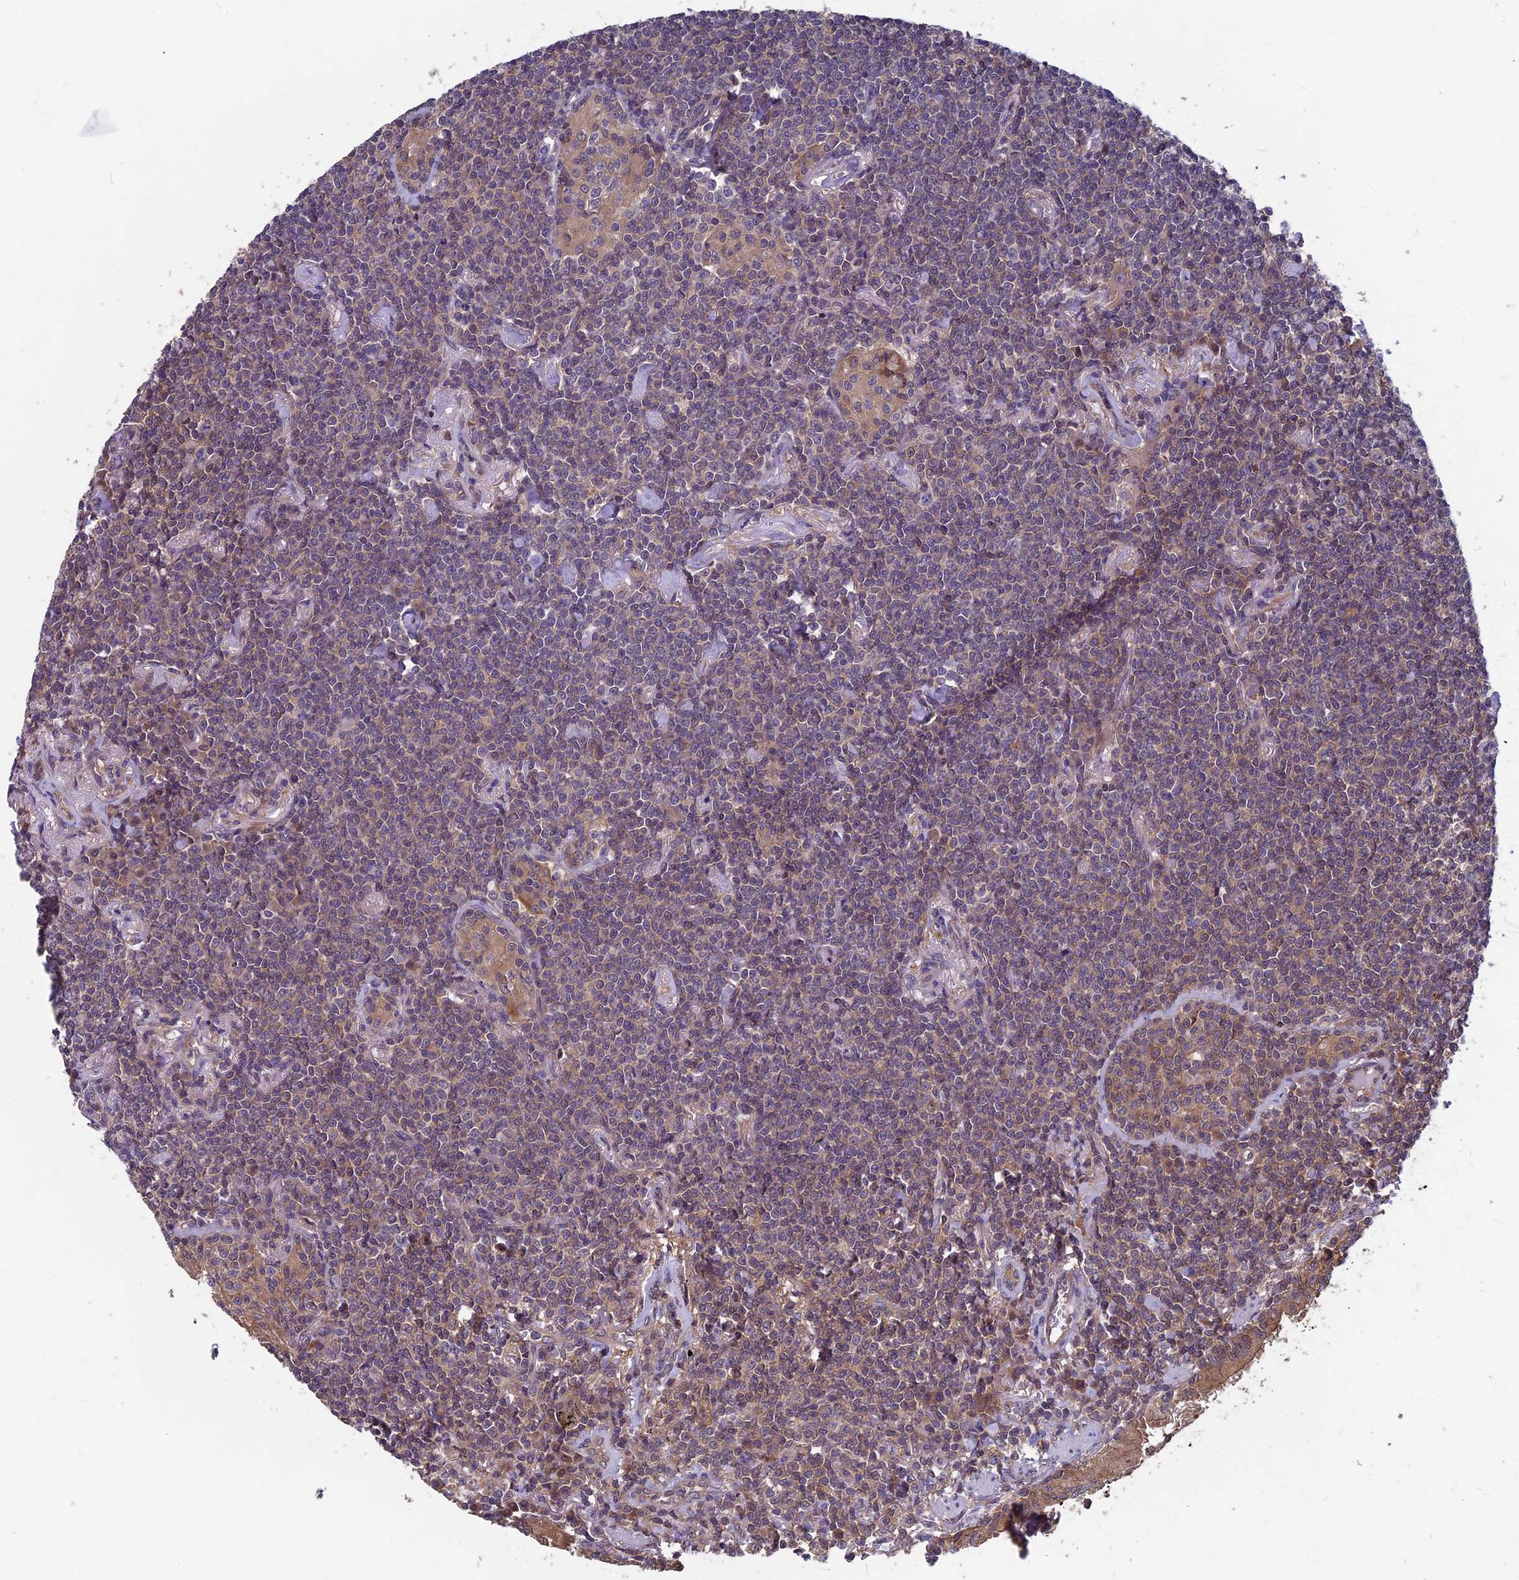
{"staining": {"intensity": "negative", "quantity": "none", "location": "none"}, "tissue": "lymphoma", "cell_type": "Tumor cells", "image_type": "cancer", "snomed": [{"axis": "morphology", "description": "Malignant lymphoma, non-Hodgkin's type, Low grade"}, {"axis": "topography", "description": "Lung"}], "caption": "Tumor cells are negative for protein expression in human lymphoma. (Brightfield microscopy of DAB (3,3'-diaminobenzidine) immunohistochemistry (IHC) at high magnification).", "gene": "LCMT1", "patient": {"sex": "female", "age": 71}}